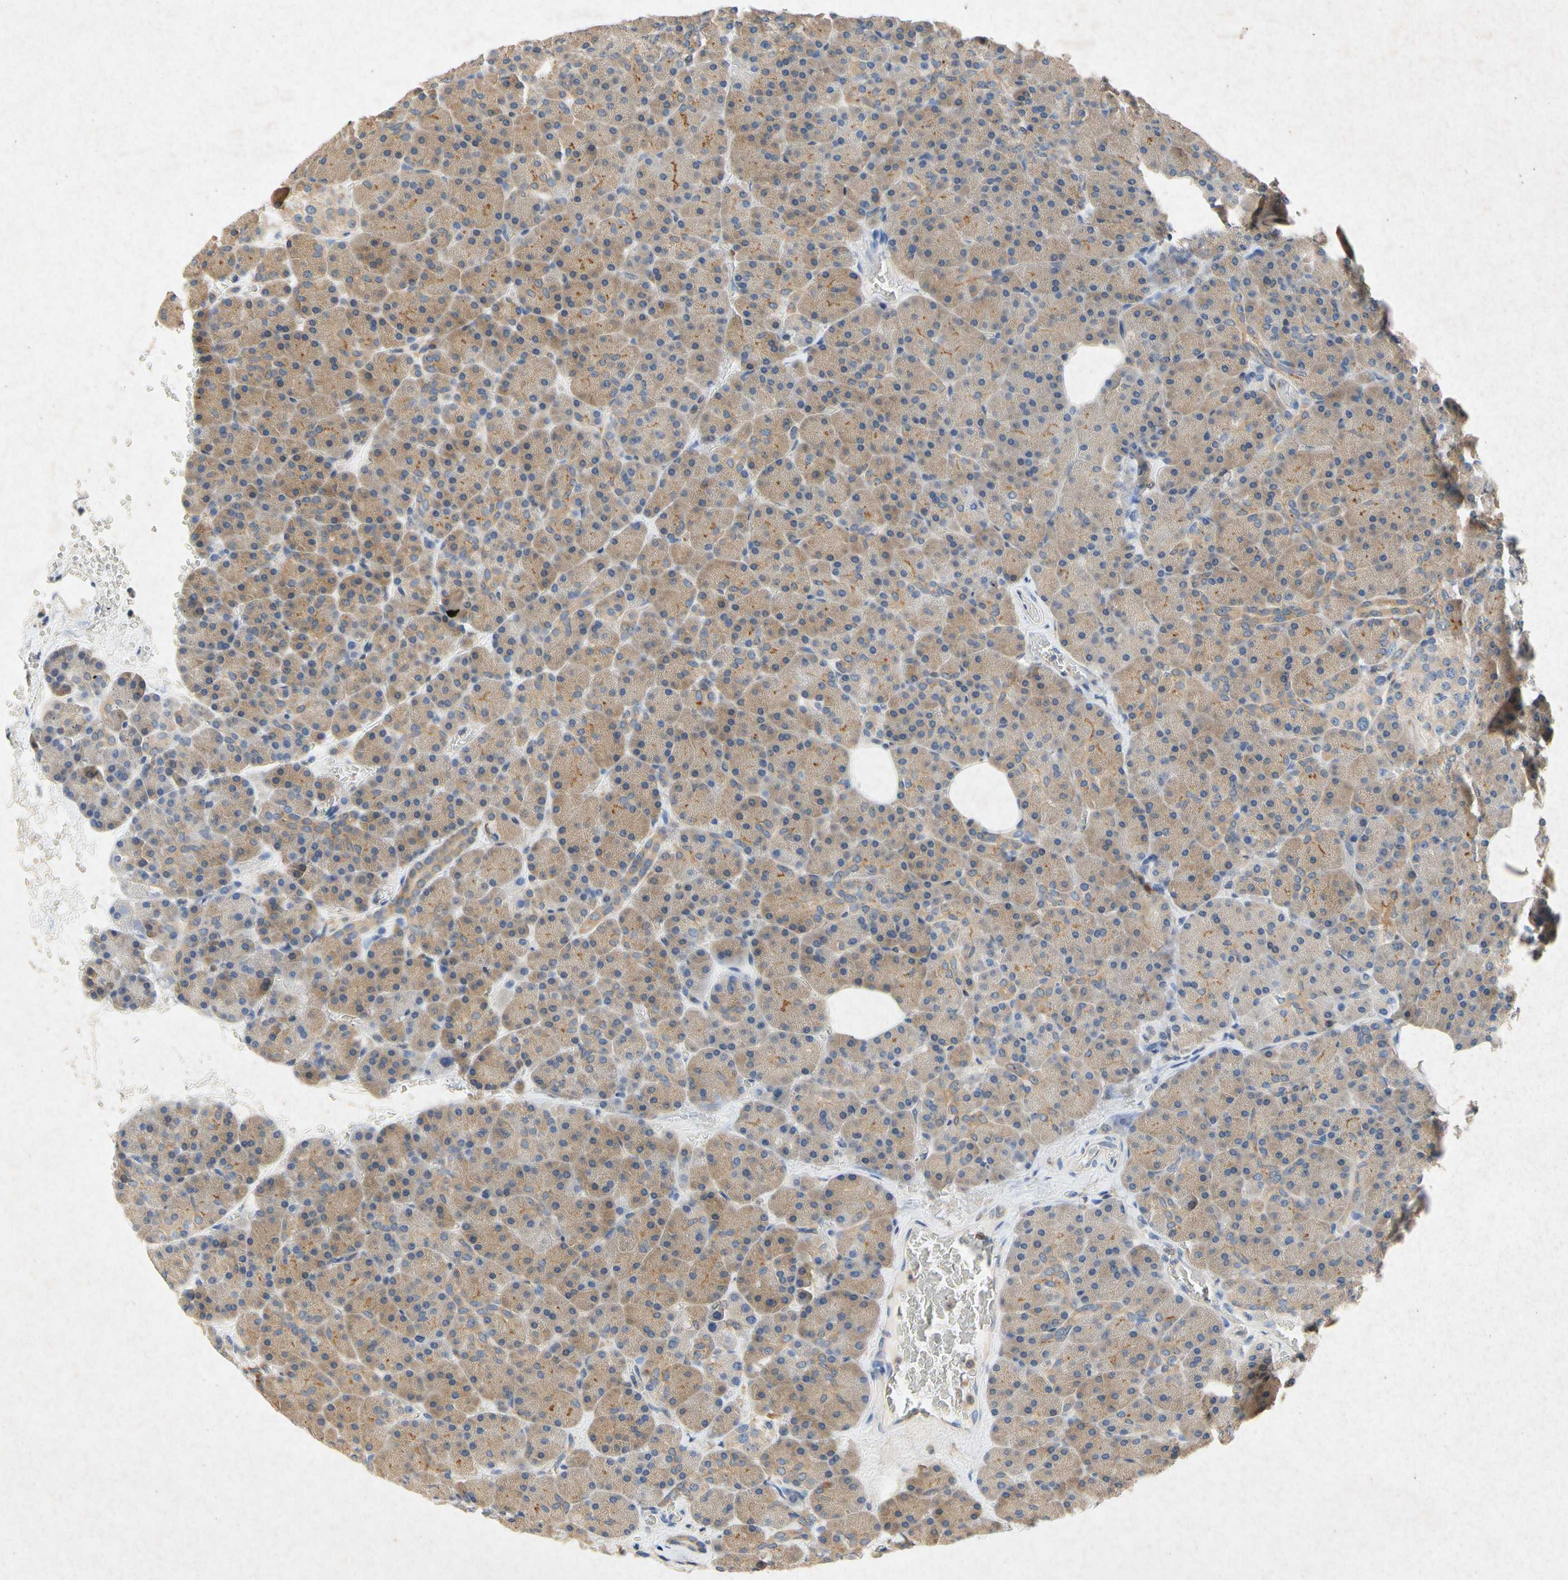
{"staining": {"intensity": "moderate", "quantity": ">75%", "location": "cytoplasmic/membranous"}, "tissue": "pancreas", "cell_type": "Exocrine glandular cells", "image_type": "normal", "snomed": [{"axis": "morphology", "description": "Normal tissue, NOS"}, {"axis": "topography", "description": "Pancreas"}], "caption": "Human pancreas stained with a brown dye demonstrates moderate cytoplasmic/membranous positive staining in about >75% of exocrine glandular cells.", "gene": "RPS6KA1", "patient": {"sex": "female", "age": 35}}